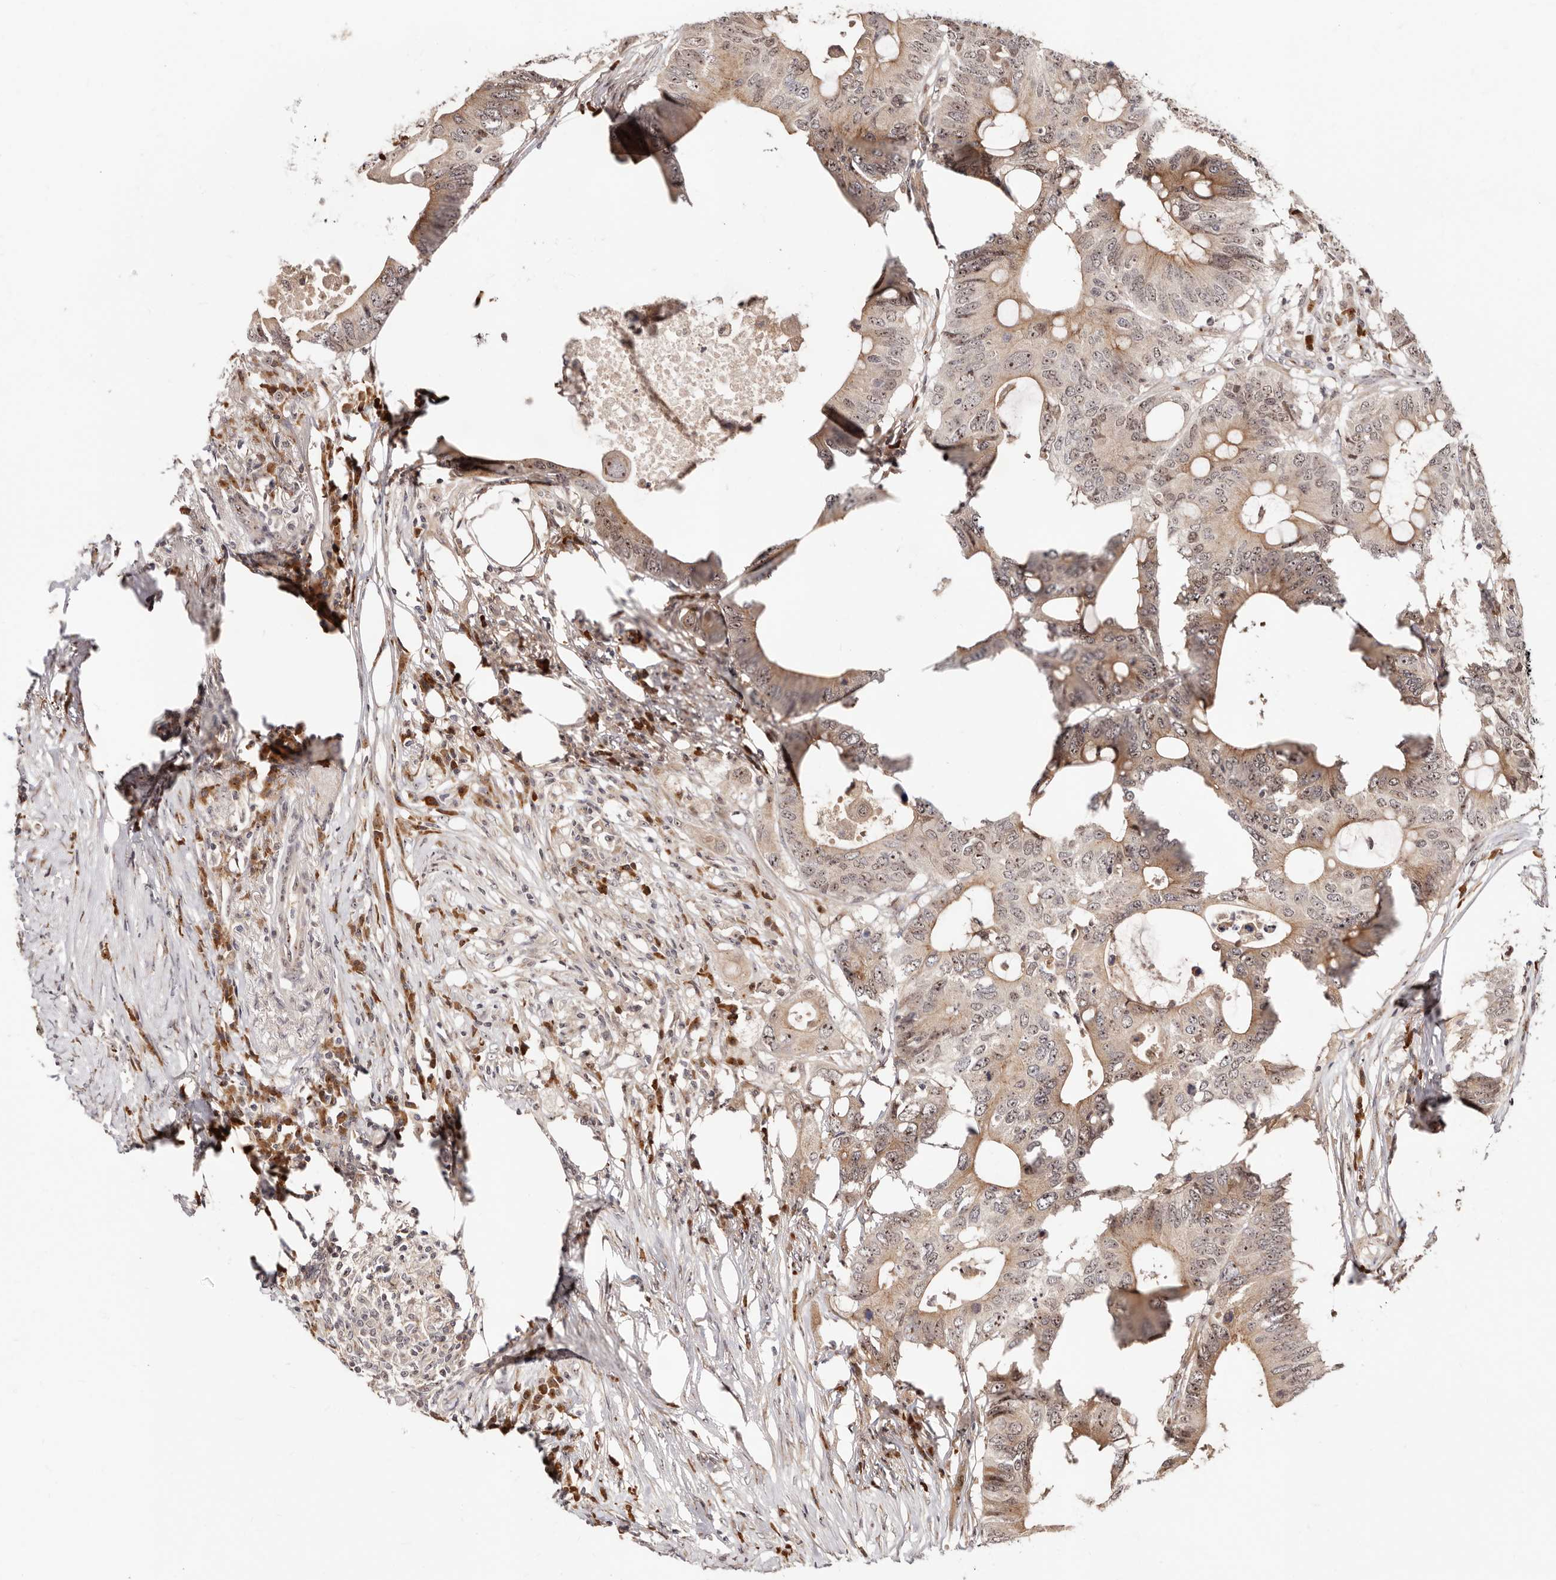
{"staining": {"intensity": "moderate", "quantity": ">75%", "location": "cytoplasmic/membranous,nuclear"}, "tissue": "colorectal cancer", "cell_type": "Tumor cells", "image_type": "cancer", "snomed": [{"axis": "morphology", "description": "Adenocarcinoma, NOS"}, {"axis": "topography", "description": "Colon"}], "caption": "The photomicrograph displays staining of colorectal cancer, revealing moderate cytoplasmic/membranous and nuclear protein staining (brown color) within tumor cells.", "gene": "APOL6", "patient": {"sex": "male", "age": 71}}